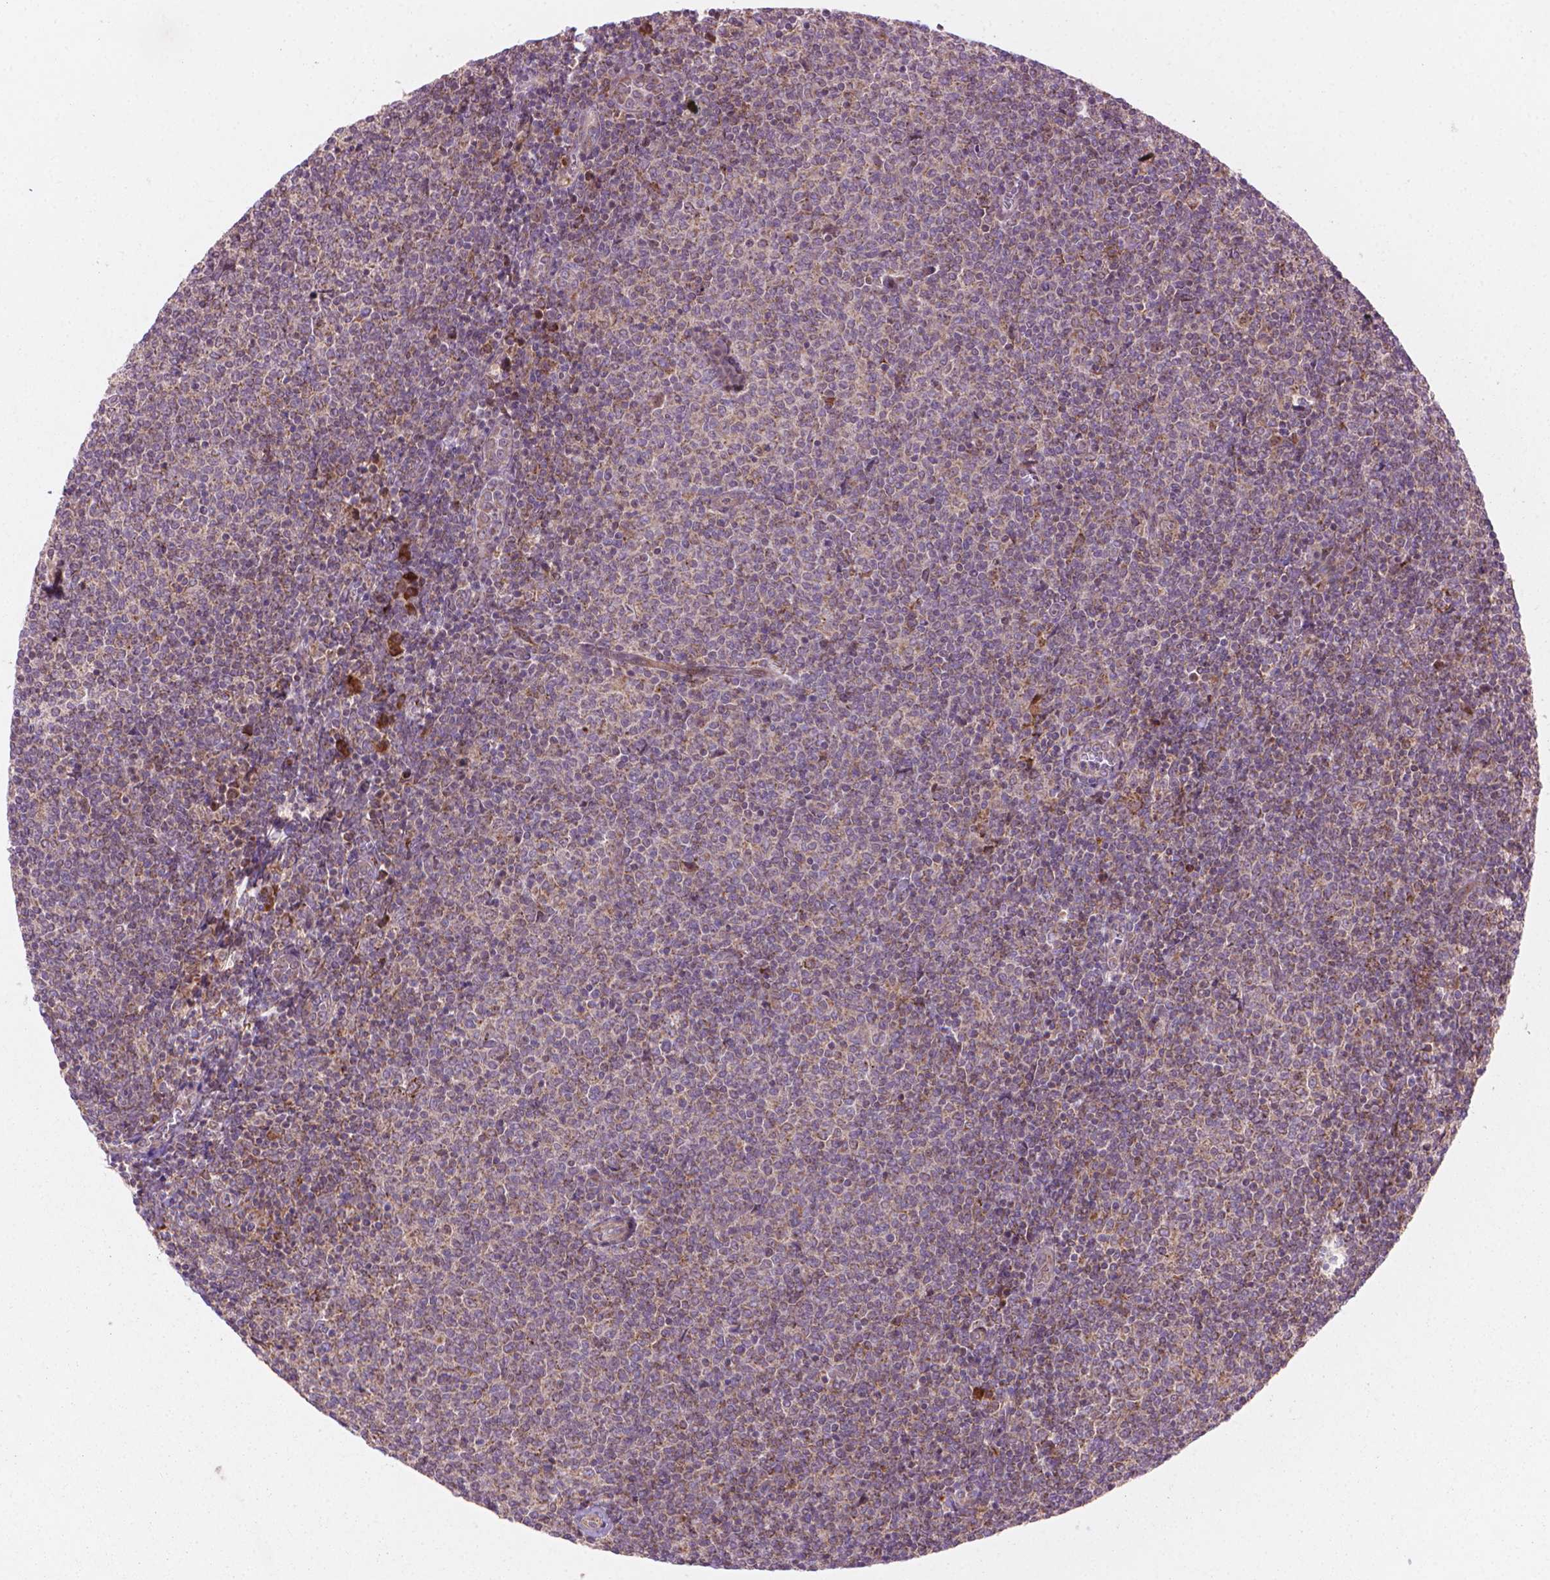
{"staining": {"intensity": "negative", "quantity": "none", "location": "none"}, "tissue": "lymphoma", "cell_type": "Tumor cells", "image_type": "cancer", "snomed": [{"axis": "morphology", "description": "Malignant lymphoma, non-Hodgkin's type, Low grade"}, {"axis": "topography", "description": "Lymph node"}], "caption": "Micrograph shows no protein staining in tumor cells of lymphoma tissue. (Immunohistochemistry (ihc), brightfield microscopy, high magnification).", "gene": "VARS2", "patient": {"sex": "male", "age": 52}}